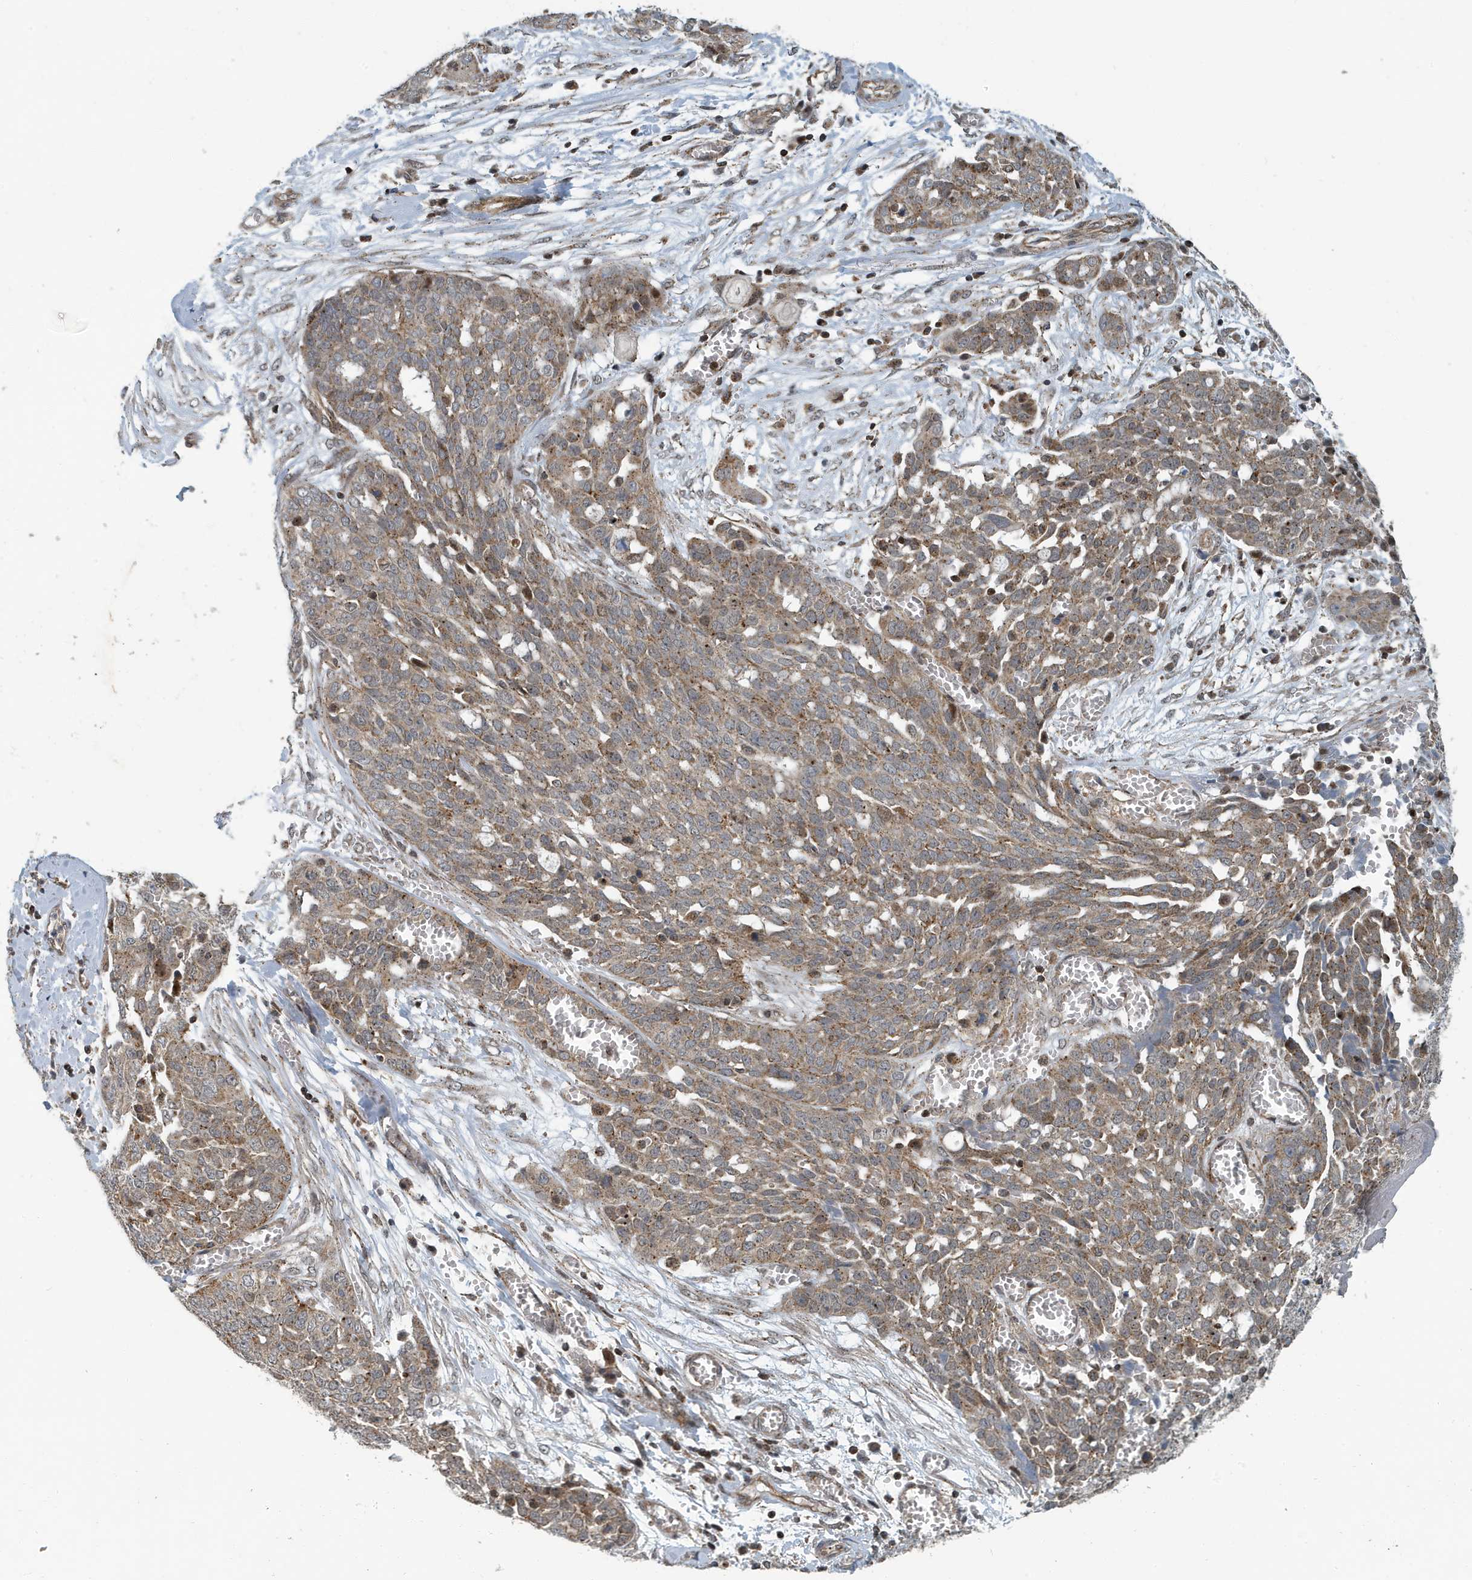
{"staining": {"intensity": "weak", "quantity": ">75%", "location": "cytoplasmic/membranous"}, "tissue": "ovarian cancer", "cell_type": "Tumor cells", "image_type": "cancer", "snomed": [{"axis": "morphology", "description": "Cystadenocarcinoma, serous, NOS"}, {"axis": "topography", "description": "Soft tissue"}, {"axis": "topography", "description": "Ovary"}], "caption": "Human ovarian cancer (serous cystadenocarcinoma) stained for a protein (brown) reveals weak cytoplasmic/membranous positive positivity in about >75% of tumor cells.", "gene": "KIF15", "patient": {"sex": "female", "age": 57}}